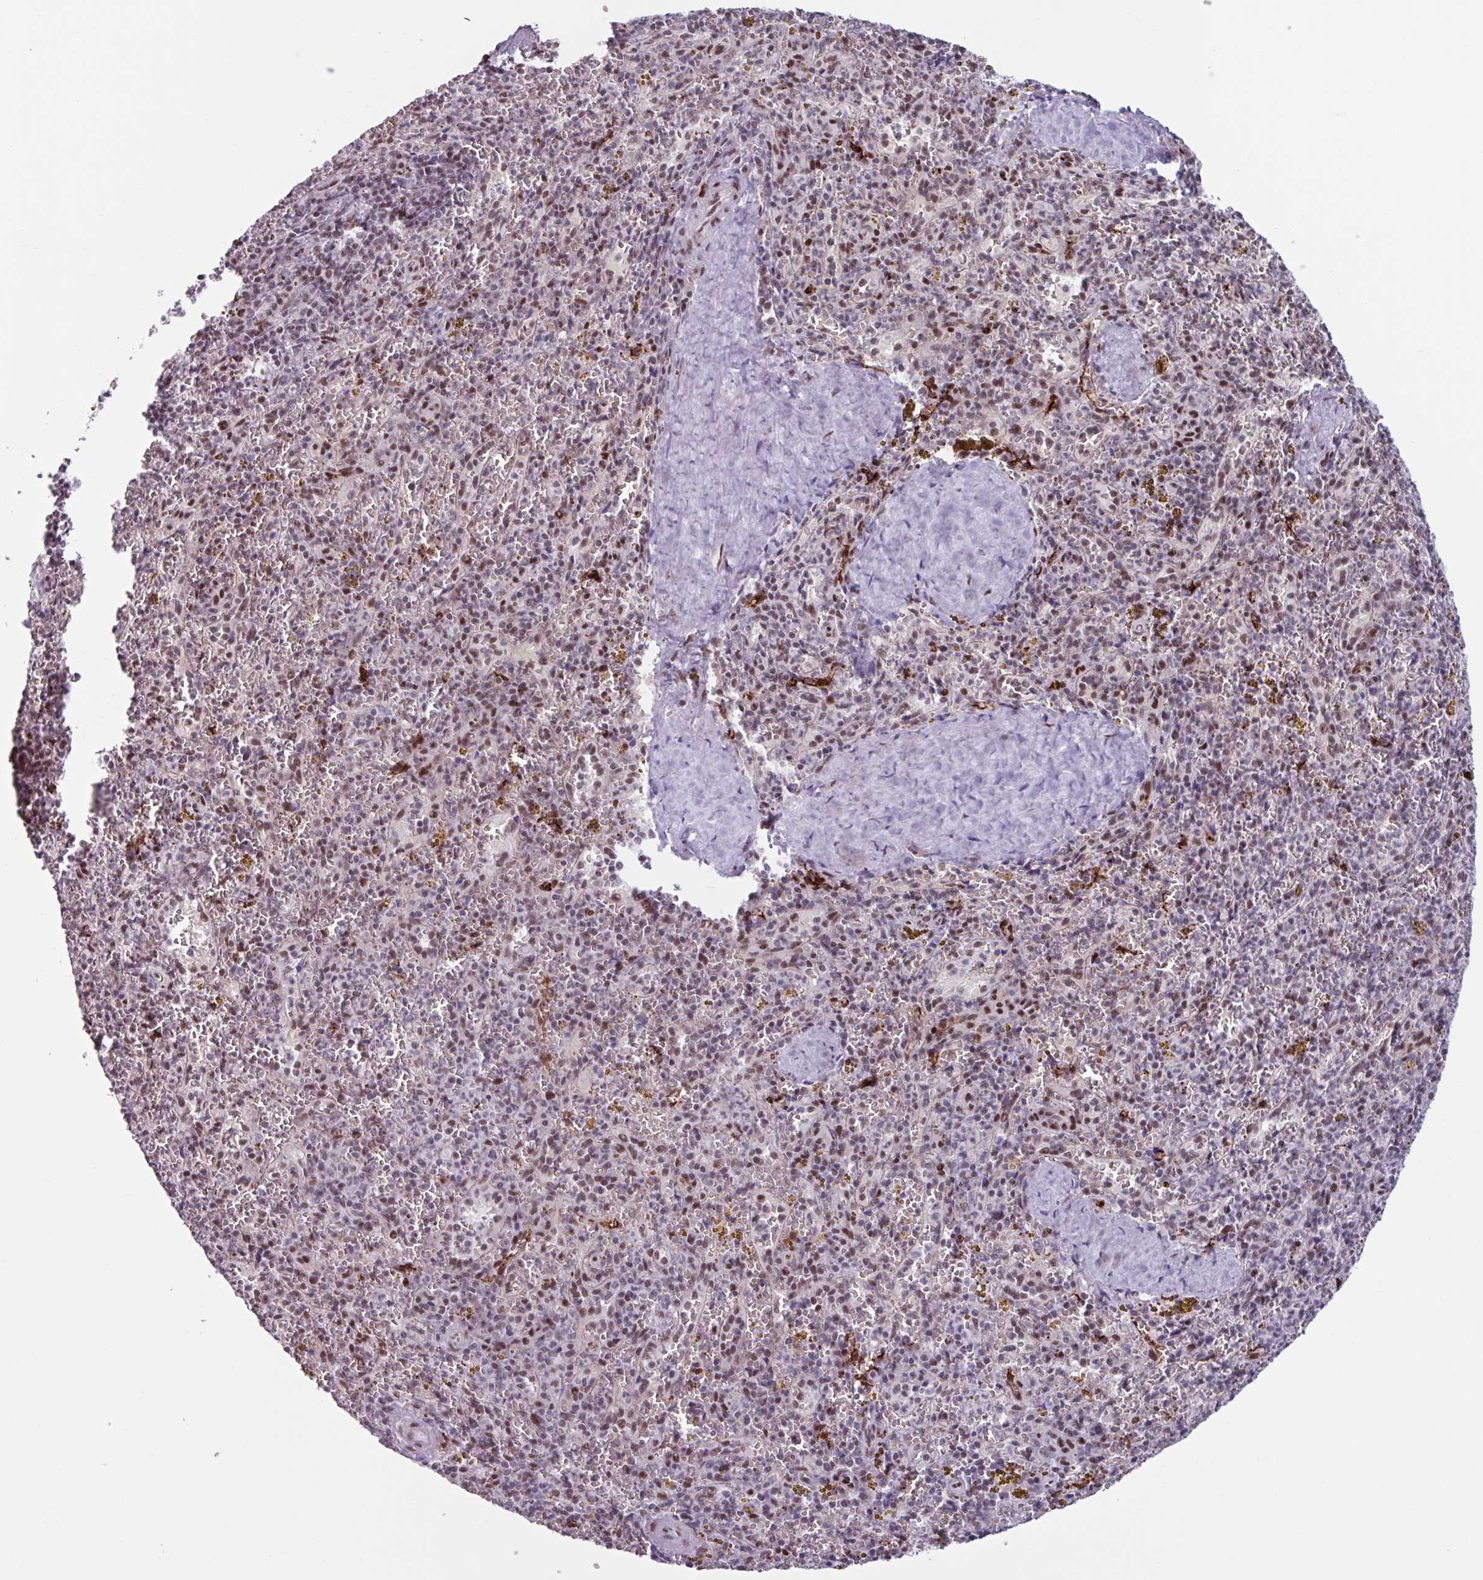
{"staining": {"intensity": "moderate", "quantity": "25%-75%", "location": "nuclear"}, "tissue": "spleen", "cell_type": "Cells in red pulp", "image_type": "normal", "snomed": [{"axis": "morphology", "description": "Normal tissue, NOS"}, {"axis": "topography", "description": "Spleen"}], "caption": "IHC (DAB) staining of normal human spleen reveals moderate nuclear protein expression in about 25%-75% of cells in red pulp. The staining is performed using DAB brown chromogen to label protein expression. The nuclei are counter-stained blue using hematoxylin.", "gene": "ZNF575", "patient": {"sex": "male", "age": 57}}